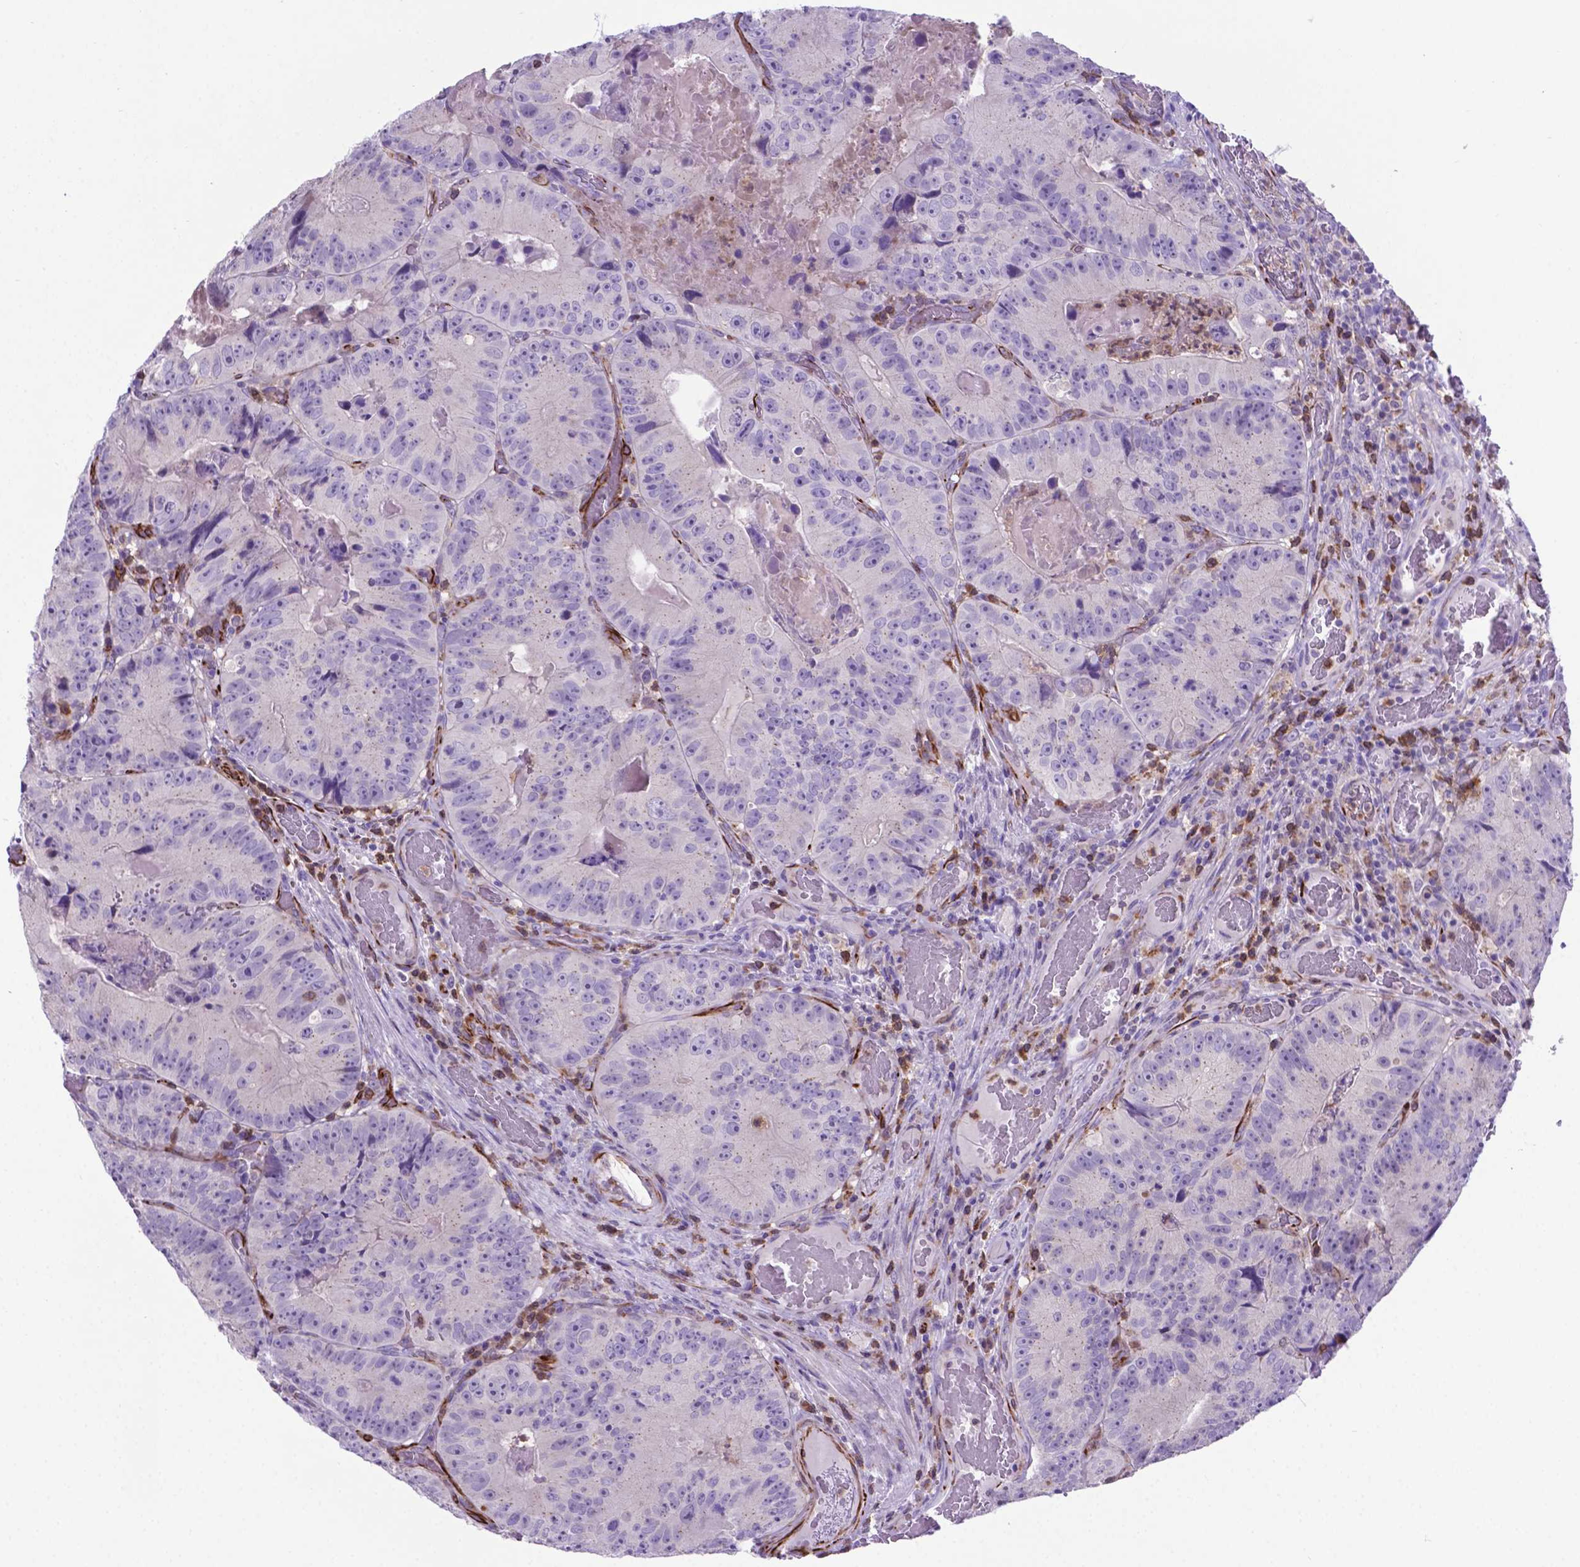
{"staining": {"intensity": "negative", "quantity": "none", "location": "none"}, "tissue": "colorectal cancer", "cell_type": "Tumor cells", "image_type": "cancer", "snomed": [{"axis": "morphology", "description": "Adenocarcinoma, NOS"}, {"axis": "topography", "description": "Colon"}], "caption": "Immunohistochemistry (IHC) of human colorectal cancer (adenocarcinoma) demonstrates no positivity in tumor cells.", "gene": "LZTR1", "patient": {"sex": "female", "age": 86}}